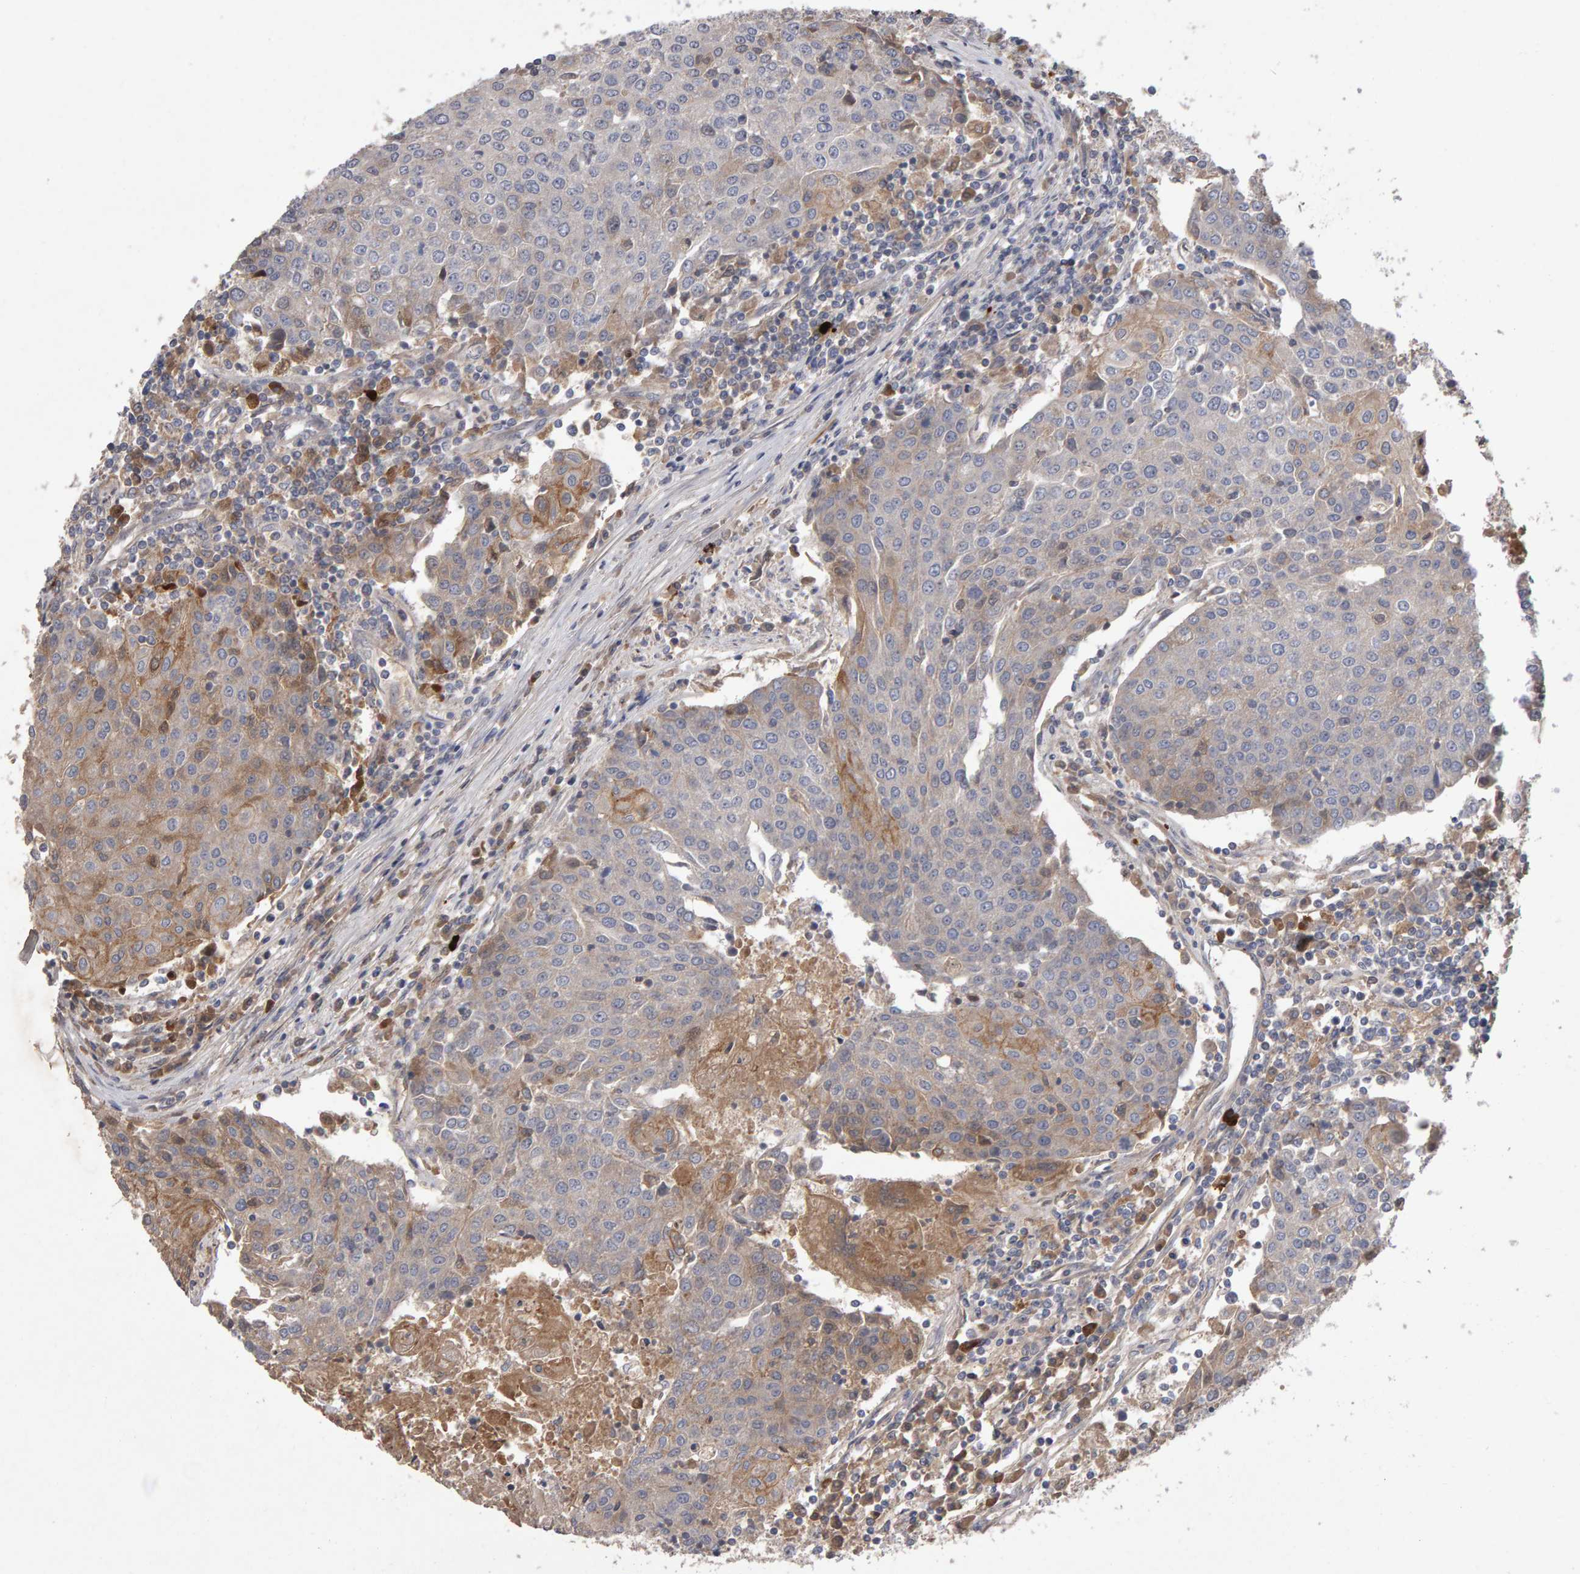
{"staining": {"intensity": "moderate", "quantity": "<25%", "location": "cytoplasmic/membranous"}, "tissue": "urothelial cancer", "cell_type": "Tumor cells", "image_type": "cancer", "snomed": [{"axis": "morphology", "description": "Urothelial carcinoma, High grade"}, {"axis": "topography", "description": "Urinary bladder"}], "caption": "IHC (DAB) staining of urothelial cancer displays moderate cytoplasmic/membranous protein staining in about <25% of tumor cells.", "gene": "PGS1", "patient": {"sex": "female", "age": 85}}